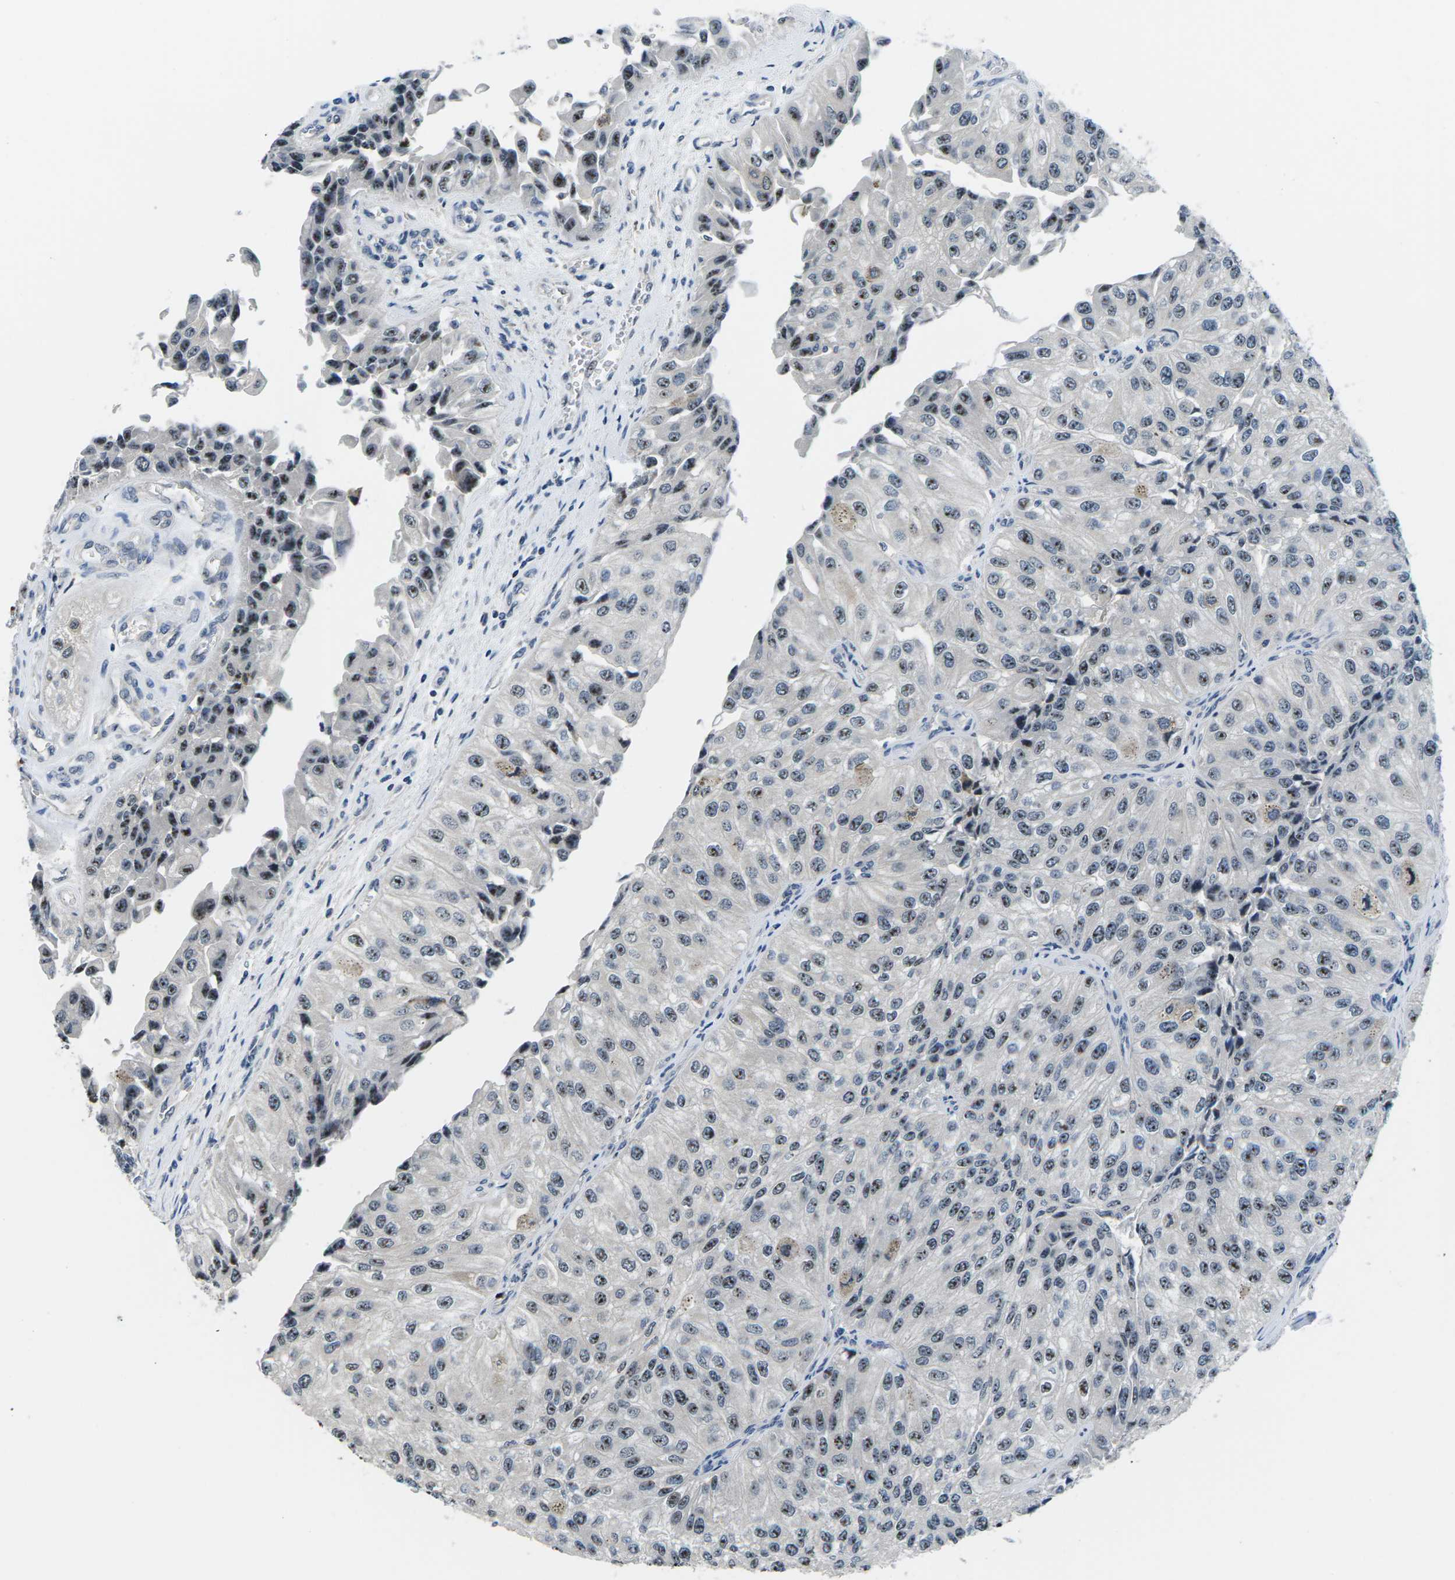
{"staining": {"intensity": "moderate", "quantity": "25%-75%", "location": "nuclear"}, "tissue": "urothelial cancer", "cell_type": "Tumor cells", "image_type": "cancer", "snomed": [{"axis": "morphology", "description": "Urothelial carcinoma, High grade"}, {"axis": "topography", "description": "Kidney"}, {"axis": "topography", "description": "Urinary bladder"}], "caption": "Urothelial cancer was stained to show a protein in brown. There is medium levels of moderate nuclear staining in approximately 25%-75% of tumor cells.", "gene": "NSRP1", "patient": {"sex": "male", "age": 77}}